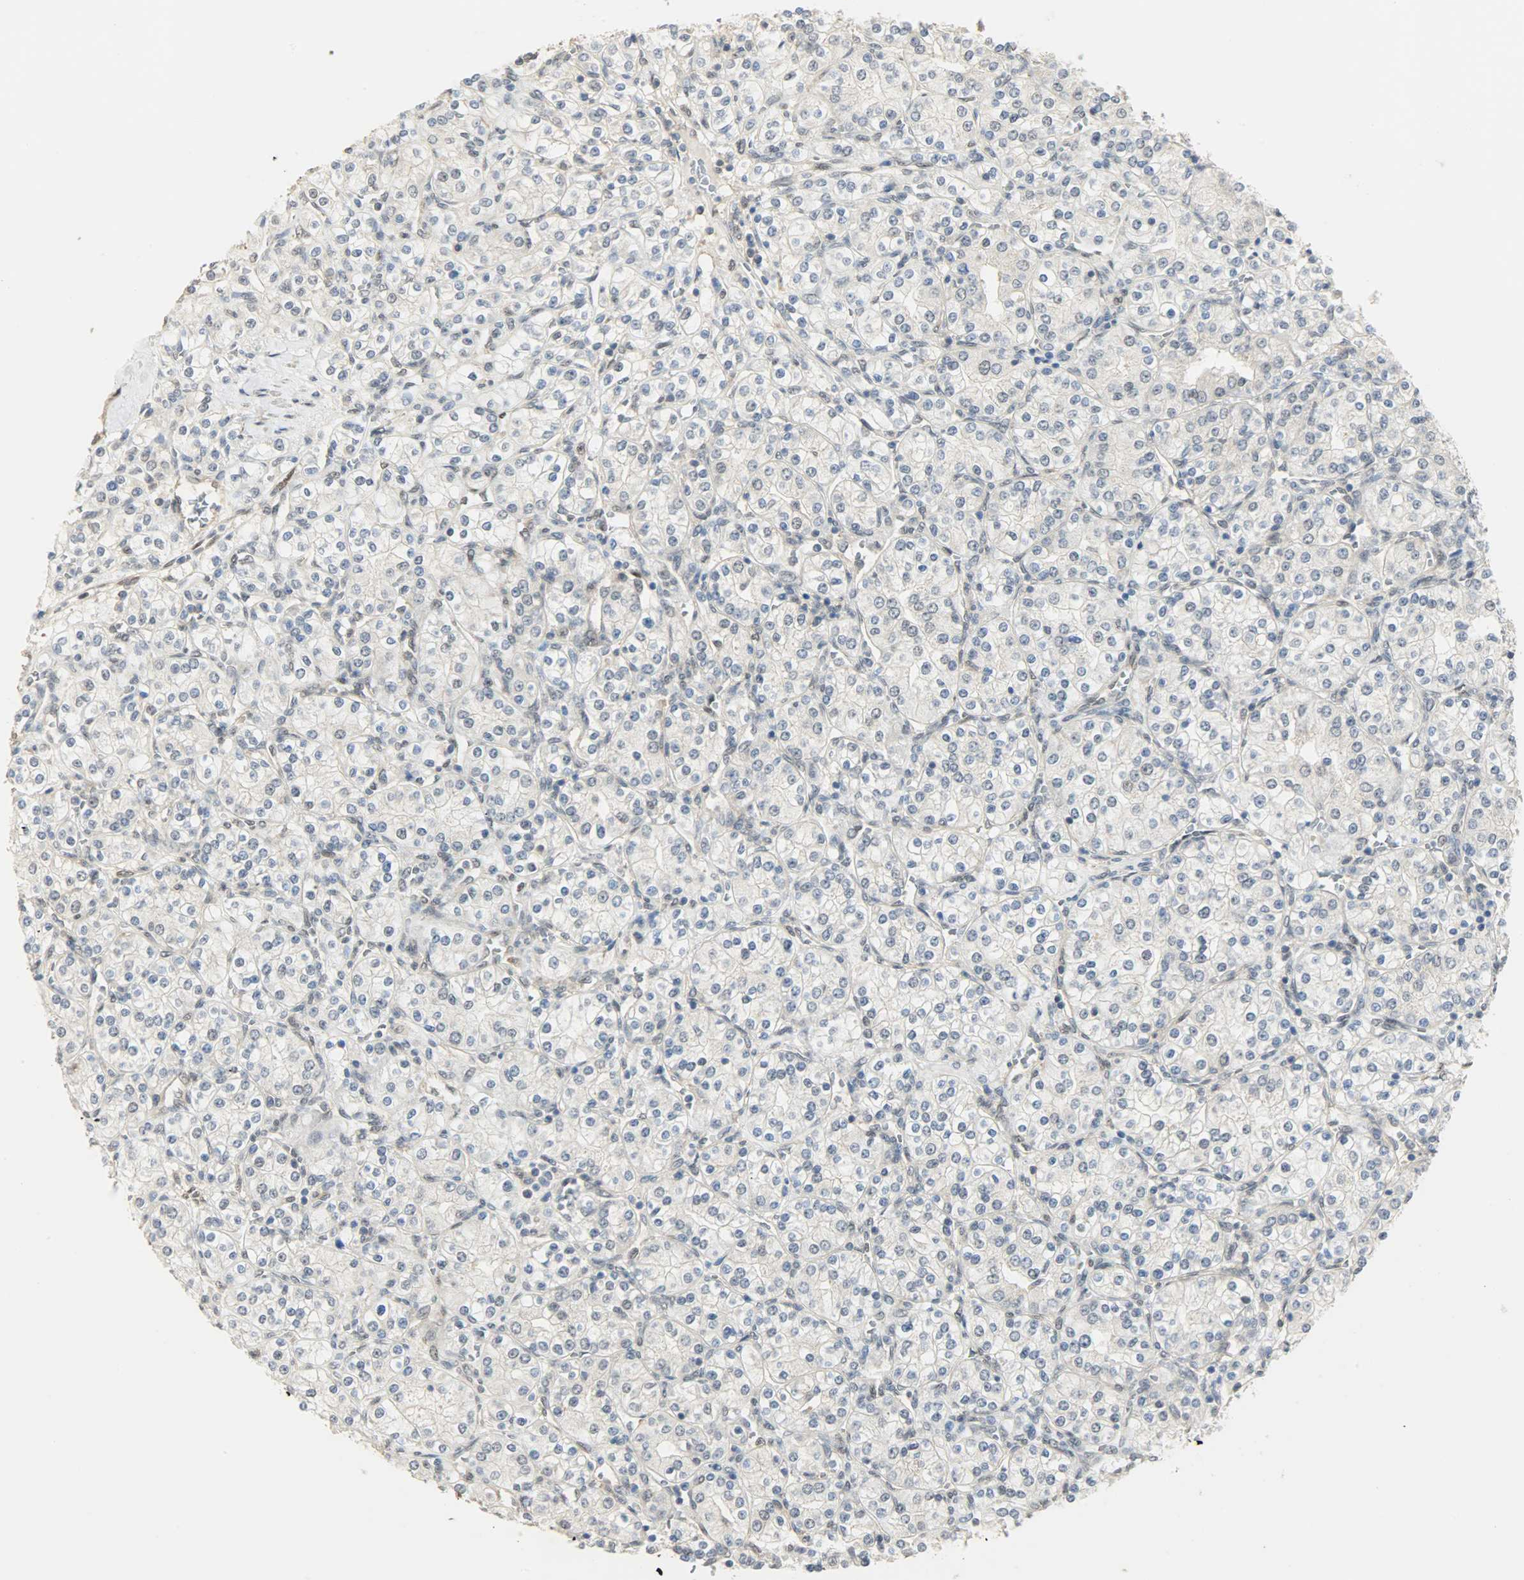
{"staining": {"intensity": "negative", "quantity": "none", "location": "none"}, "tissue": "renal cancer", "cell_type": "Tumor cells", "image_type": "cancer", "snomed": [{"axis": "morphology", "description": "Adenocarcinoma, NOS"}, {"axis": "topography", "description": "Kidney"}], "caption": "Protein analysis of adenocarcinoma (renal) reveals no significant staining in tumor cells.", "gene": "NPEPL1", "patient": {"sex": "male", "age": 77}}